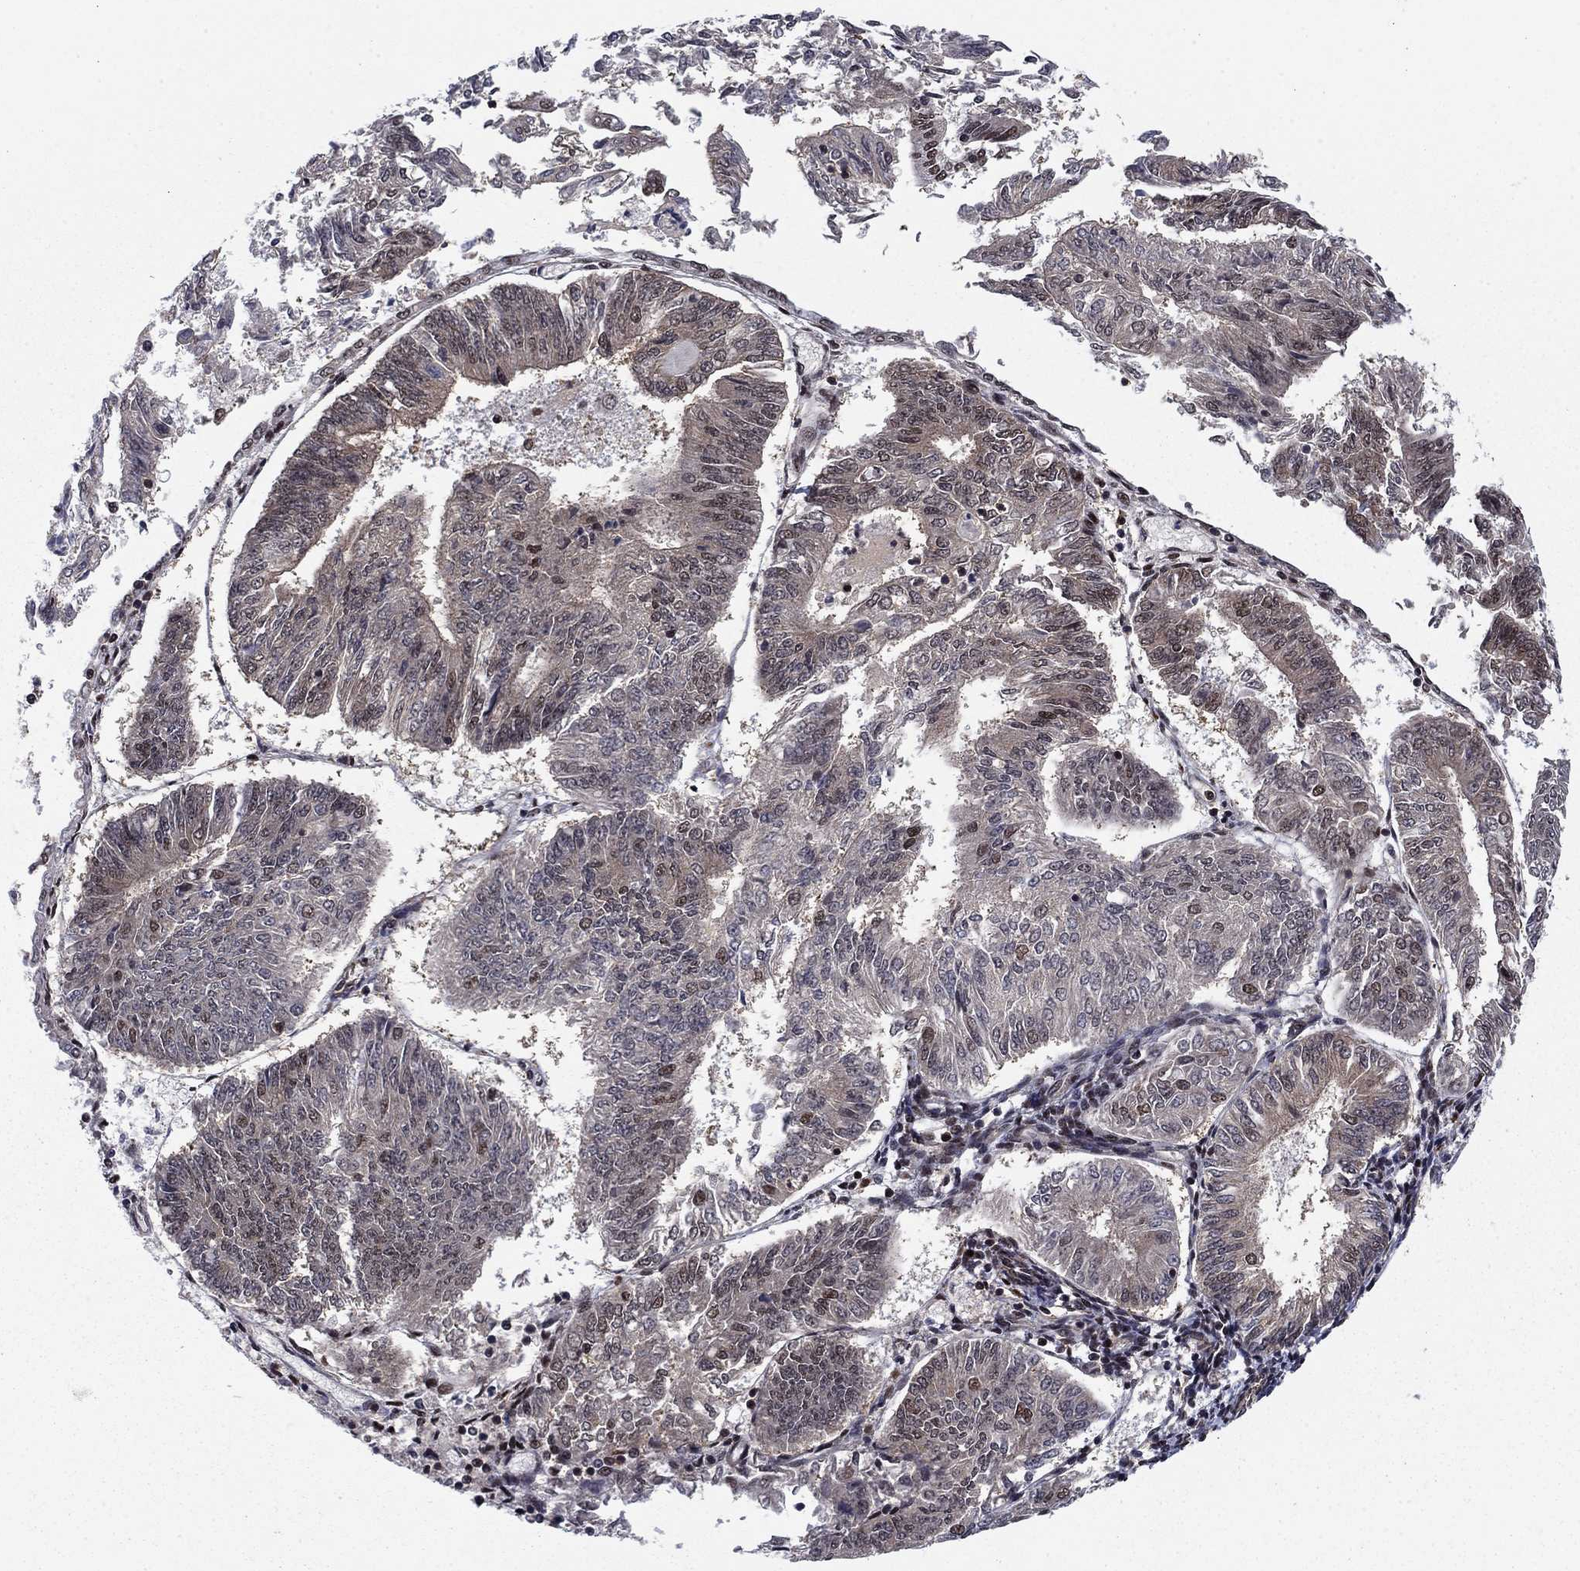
{"staining": {"intensity": "moderate", "quantity": "<25%", "location": "nuclear"}, "tissue": "endometrial cancer", "cell_type": "Tumor cells", "image_type": "cancer", "snomed": [{"axis": "morphology", "description": "Adenocarcinoma, NOS"}, {"axis": "topography", "description": "Endometrium"}], "caption": "A high-resolution image shows immunohistochemistry staining of endometrial adenocarcinoma, which demonstrates moderate nuclear positivity in about <25% of tumor cells.", "gene": "RPRD1B", "patient": {"sex": "female", "age": 58}}